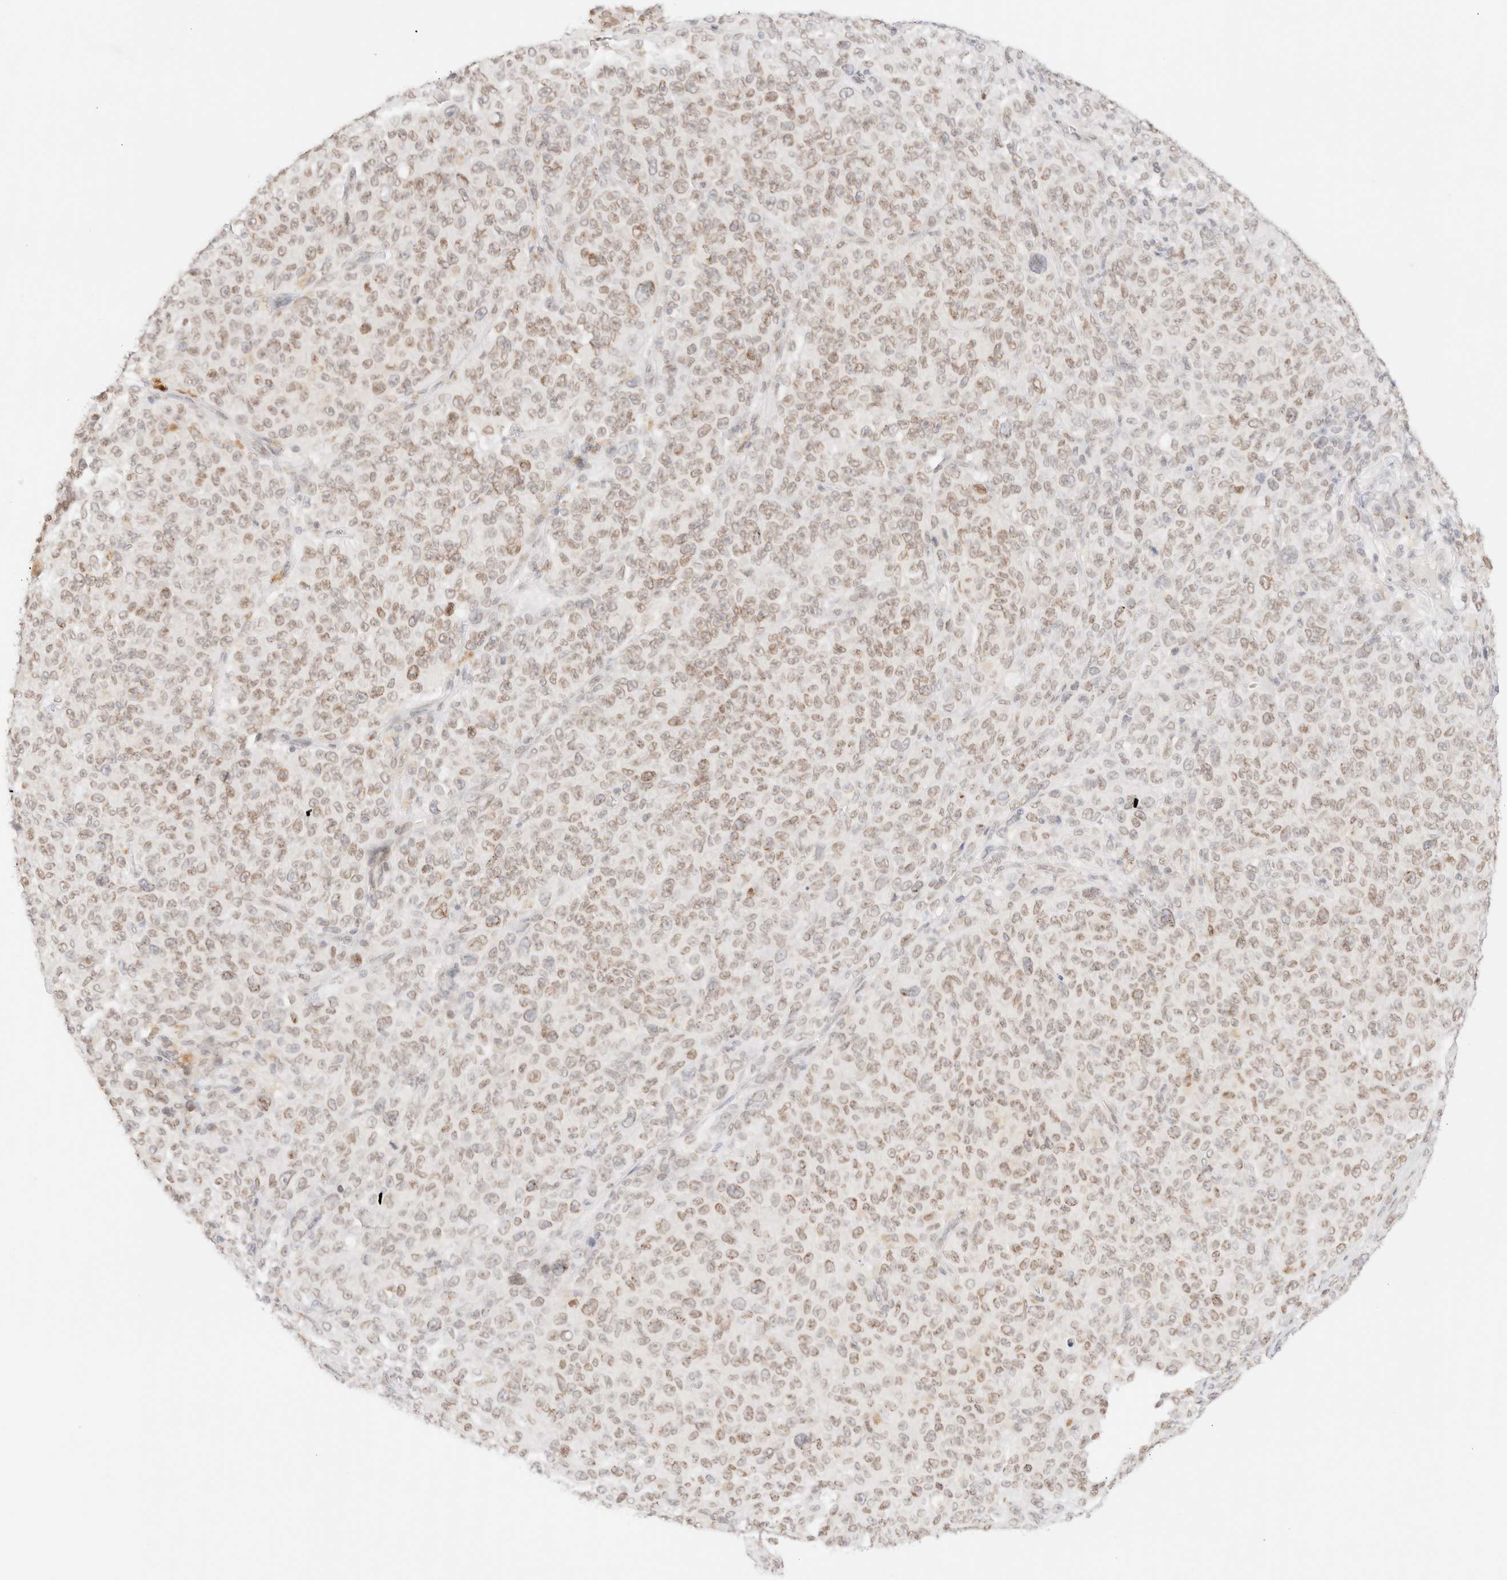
{"staining": {"intensity": "weak", "quantity": ">75%", "location": "cytoplasmic/membranous,nuclear"}, "tissue": "melanoma", "cell_type": "Tumor cells", "image_type": "cancer", "snomed": [{"axis": "morphology", "description": "Malignant melanoma, NOS"}, {"axis": "topography", "description": "Skin"}], "caption": "Tumor cells show low levels of weak cytoplasmic/membranous and nuclear positivity in approximately >75% of cells in malignant melanoma. (IHC, brightfield microscopy, high magnification).", "gene": "ZNF770", "patient": {"sex": "female", "age": 82}}